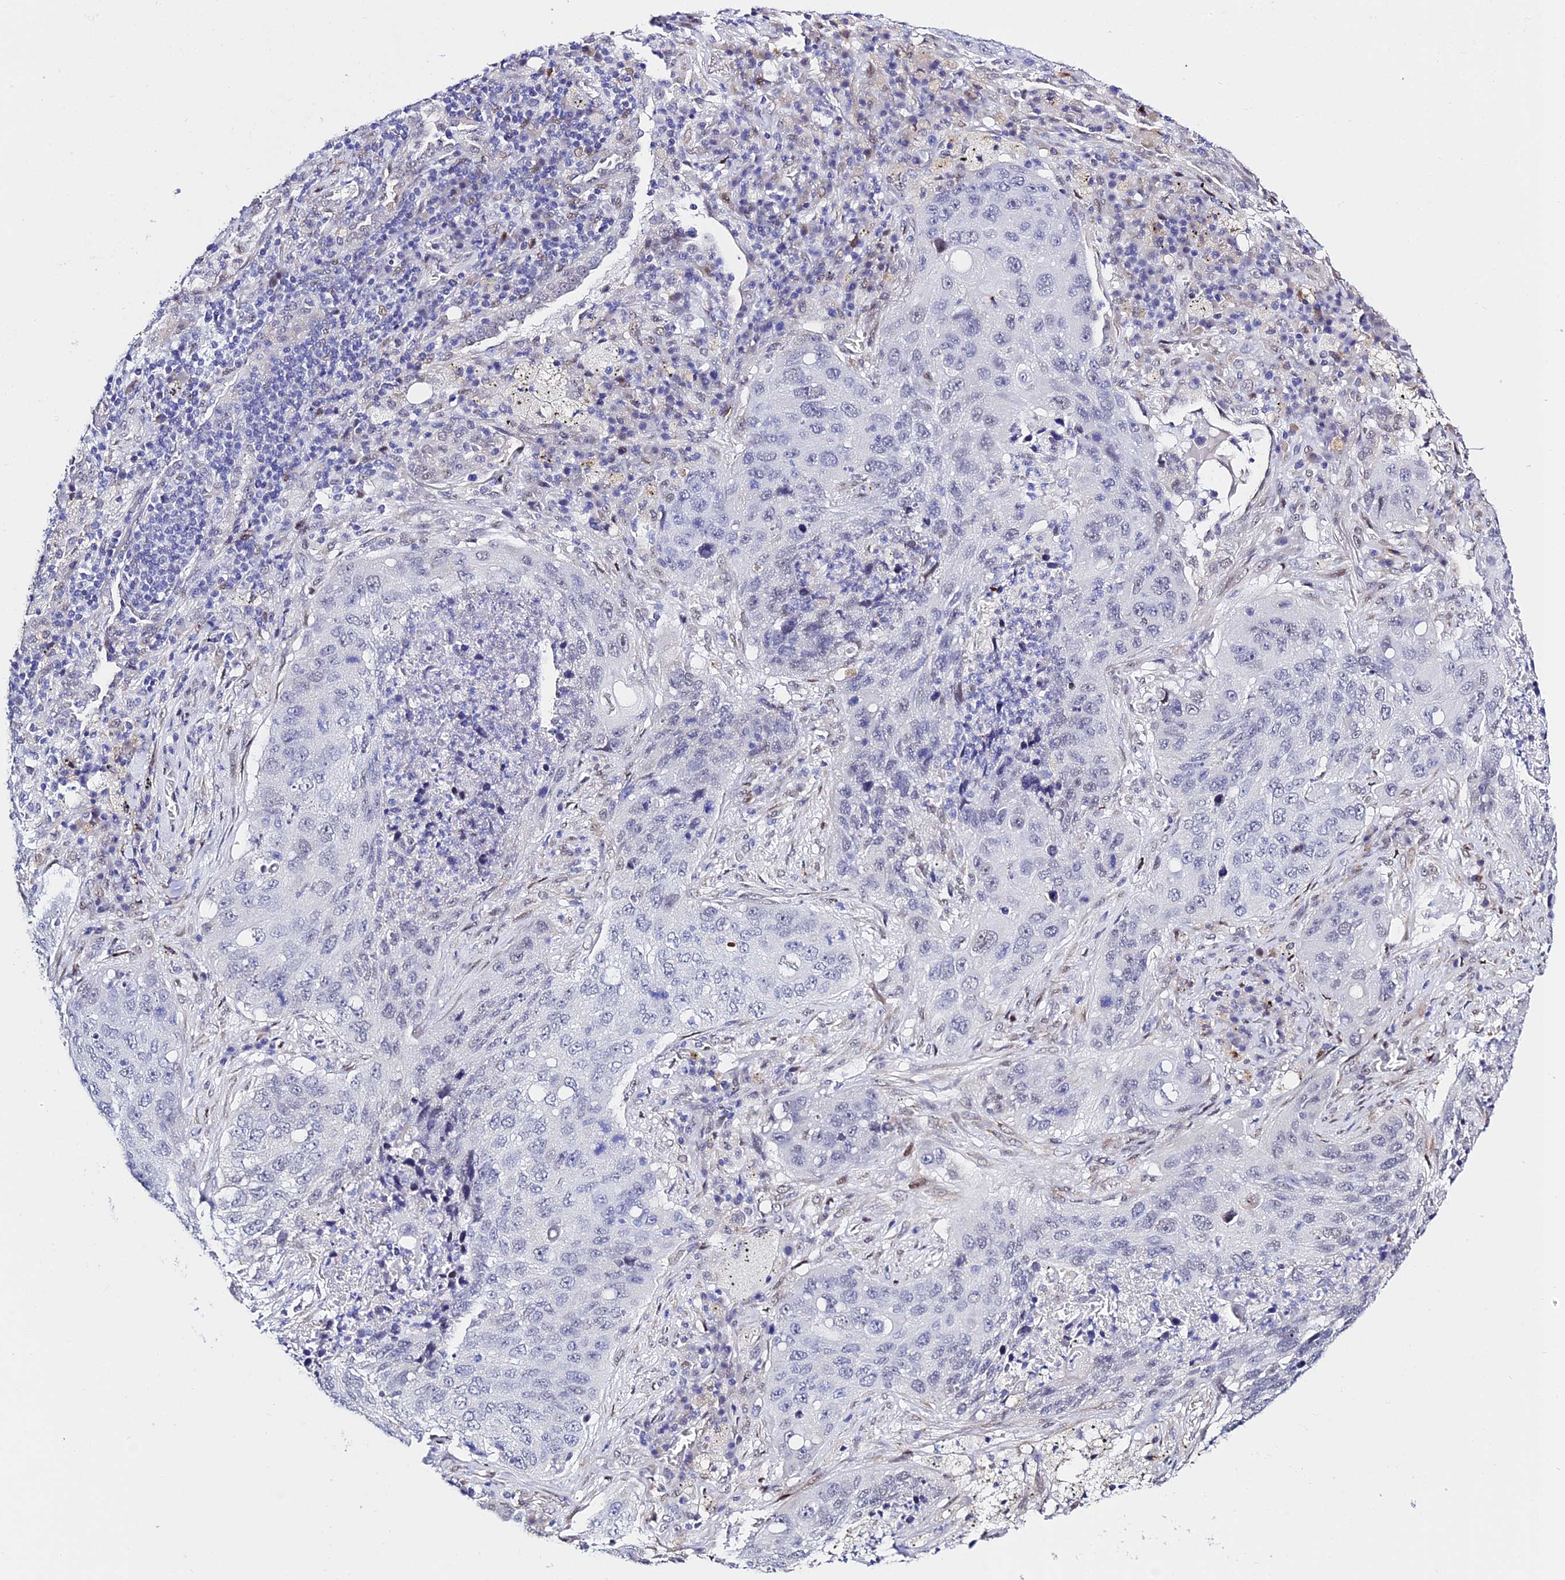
{"staining": {"intensity": "negative", "quantity": "none", "location": "none"}, "tissue": "lung cancer", "cell_type": "Tumor cells", "image_type": "cancer", "snomed": [{"axis": "morphology", "description": "Squamous cell carcinoma, NOS"}, {"axis": "topography", "description": "Lung"}], "caption": "Tumor cells are negative for protein expression in human lung cancer (squamous cell carcinoma). The staining was performed using DAB (3,3'-diaminobenzidine) to visualize the protein expression in brown, while the nuclei were stained in blue with hematoxylin (Magnification: 20x).", "gene": "POFUT2", "patient": {"sex": "female", "age": 63}}